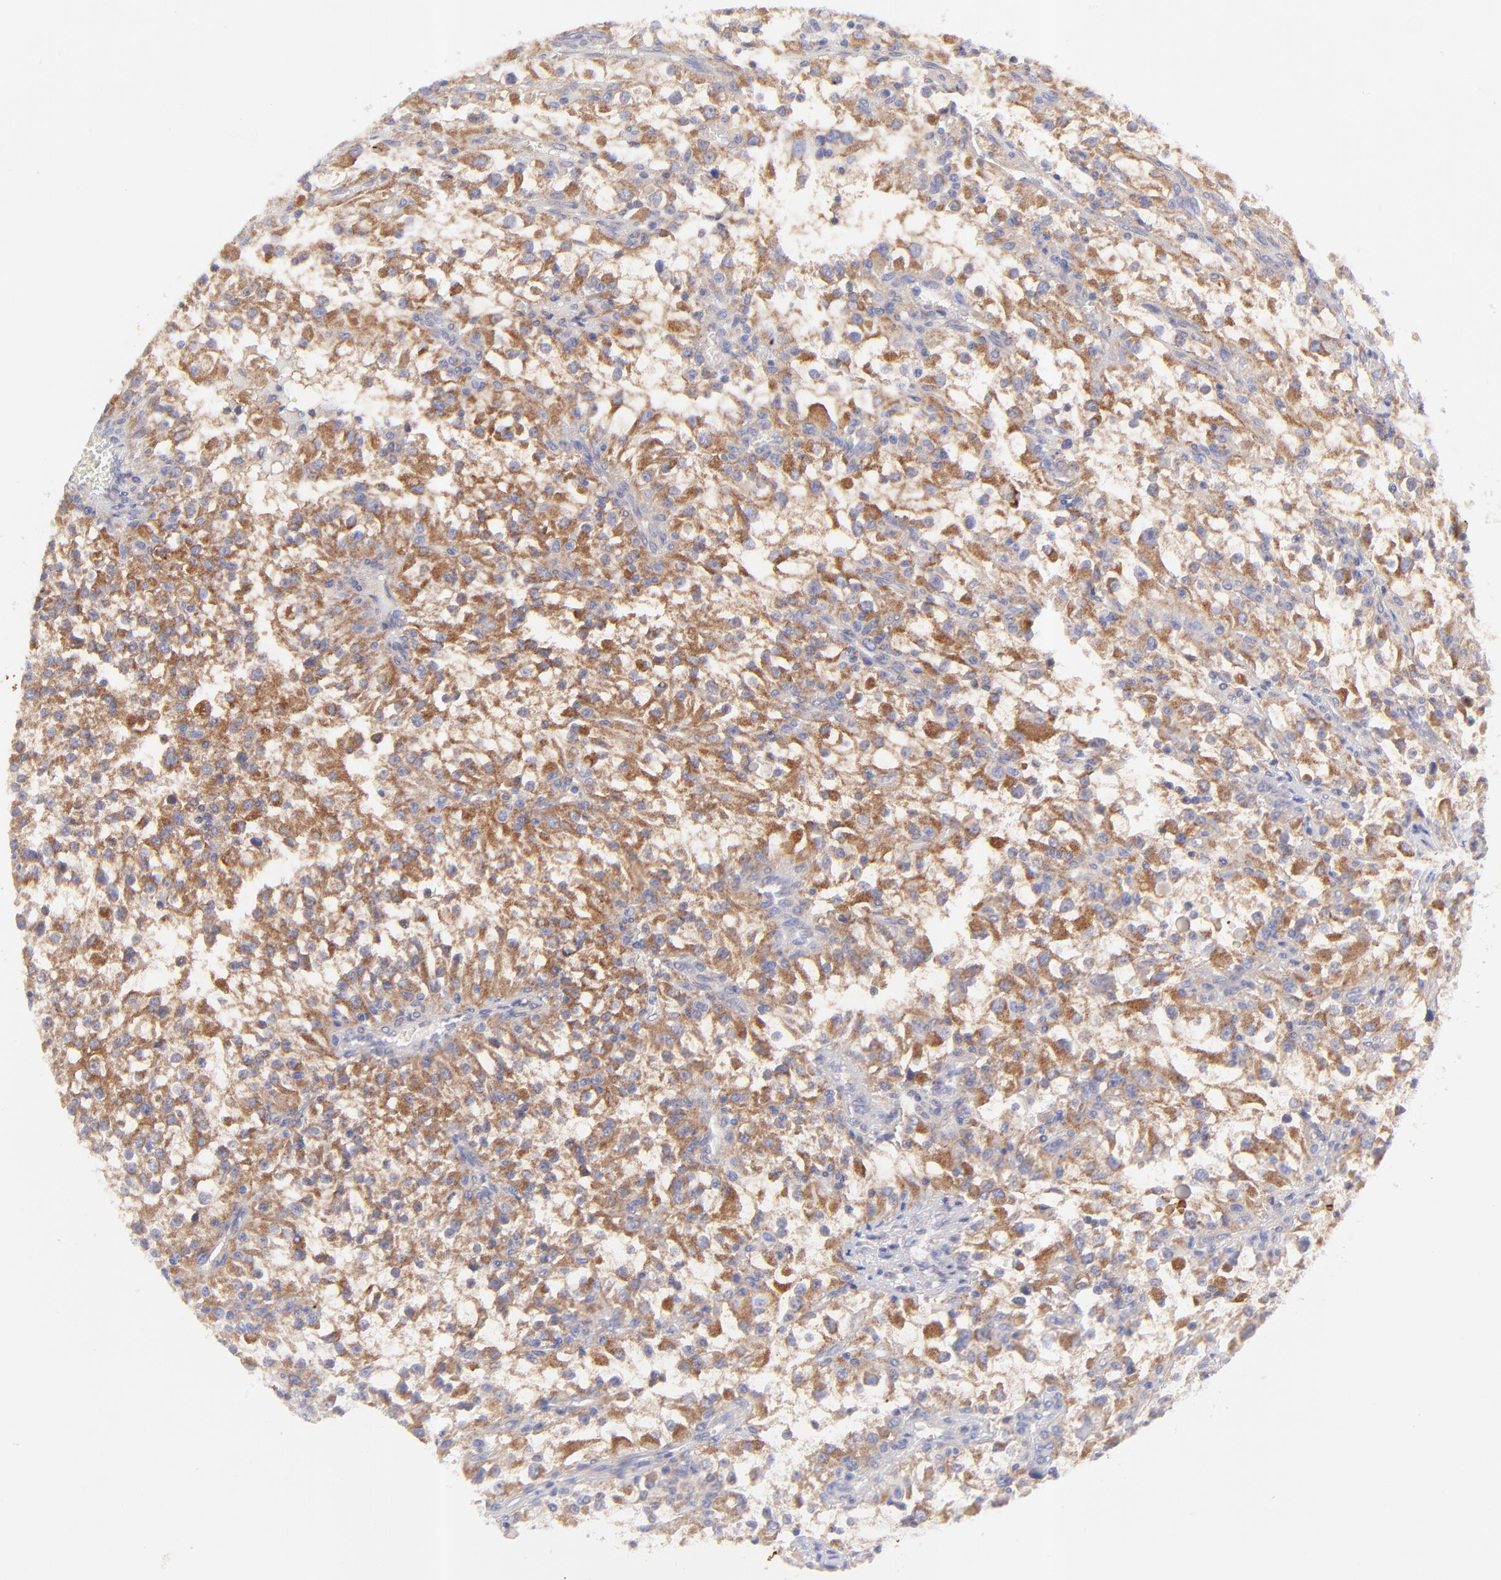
{"staining": {"intensity": "strong", "quantity": ">75%", "location": "cytoplasmic/membranous"}, "tissue": "renal cancer", "cell_type": "Tumor cells", "image_type": "cancer", "snomed": [{"axis": "morphology", "description": "Adenocarcinoma, NOS"}, {"axis": "topography", "description": "Kidney"}], "caption": "Immunohistochemistry photomicrograph of neoplastic tissue: human renal adenocarcinoma stained using IHC exhibits high levels of strong protein expression localized specifically in the cytoplasmic/membranous of tumor cells, appearing as a cytoplasmic/membranous brown color.", "gene": "TNRC6B", "patient": {"sex": "female", "age": 52}}